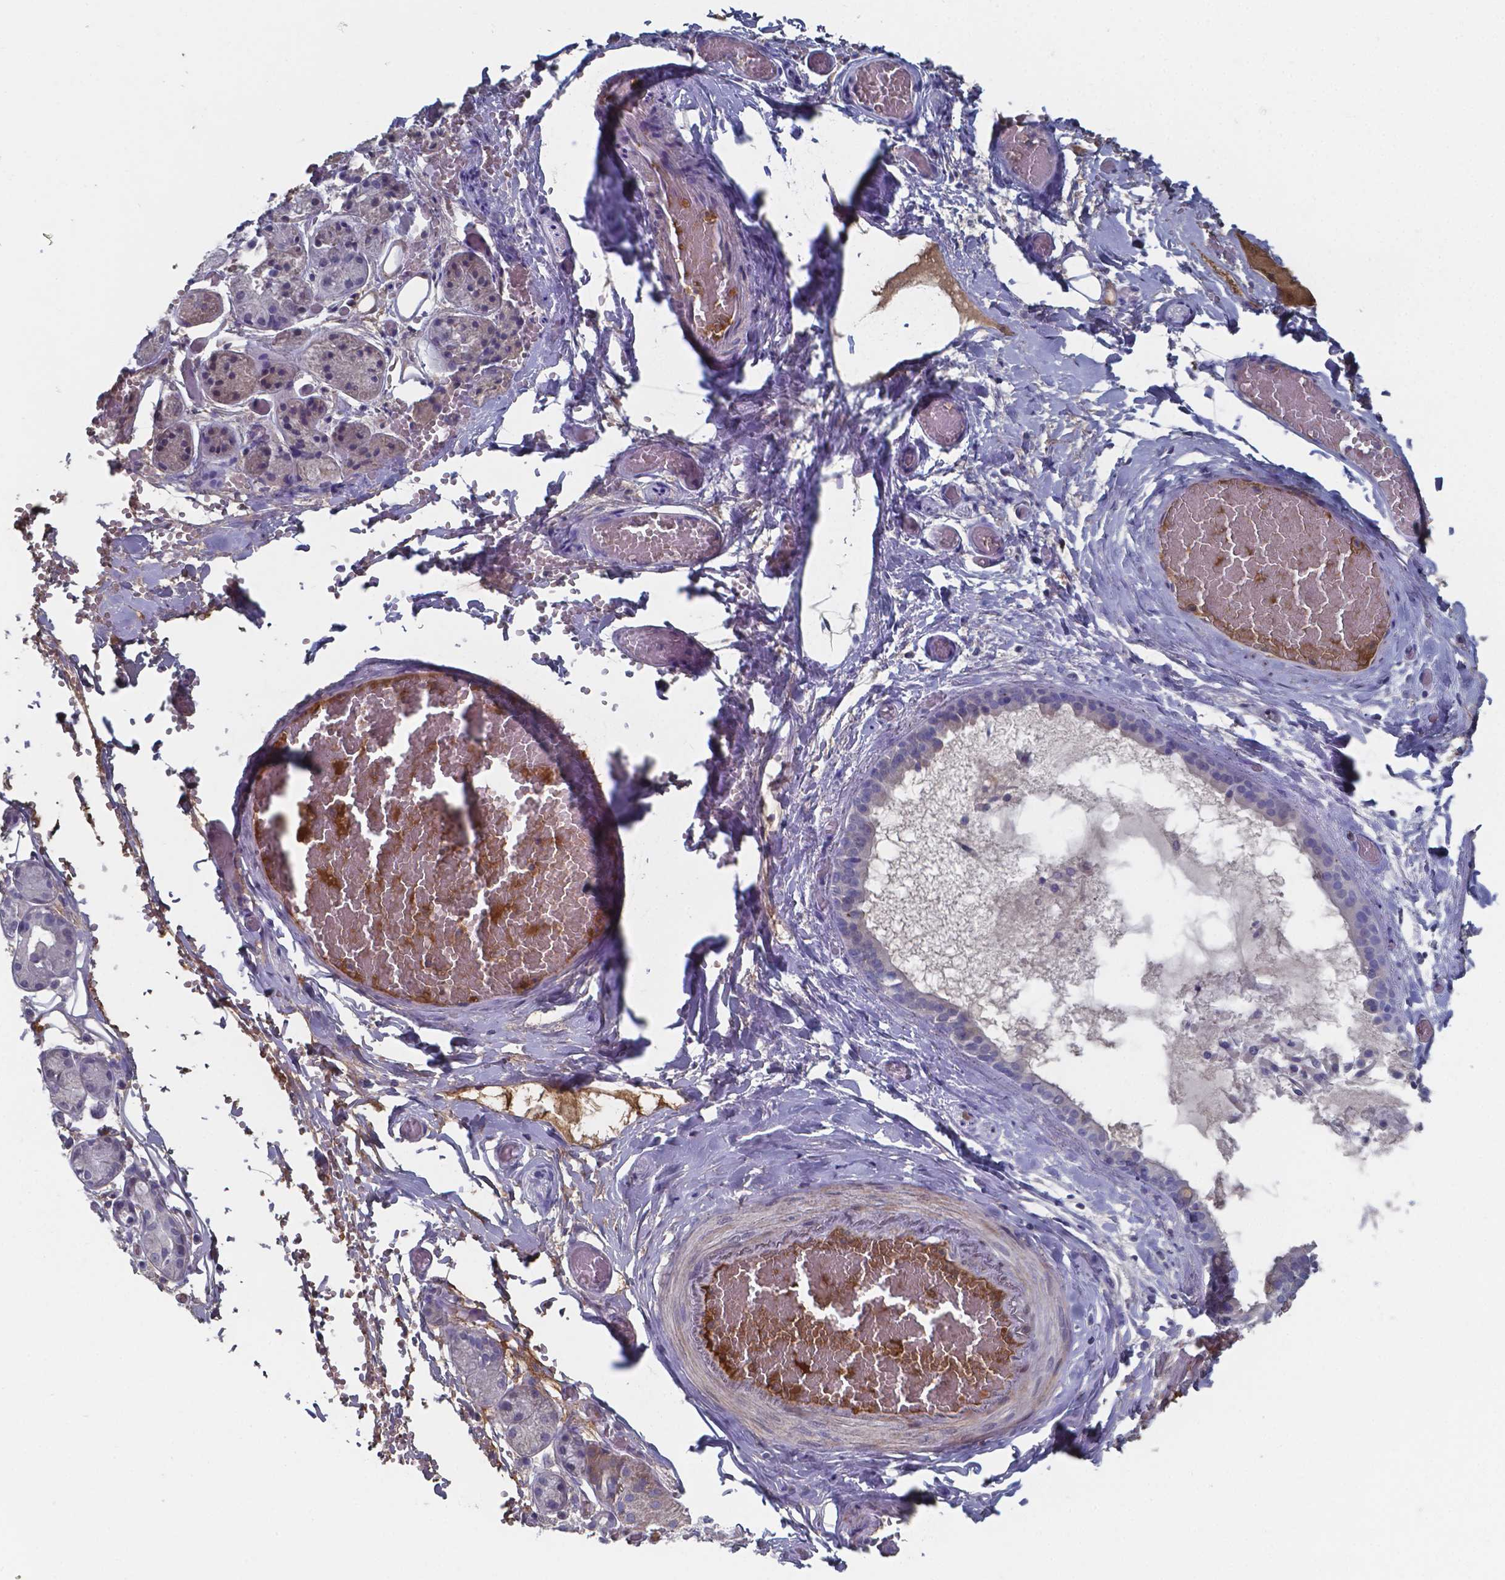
{"staining": {"intensity": "negative", "quantity": "none", "location": "none"}, "tissue": "salivary gland", "cell_type": "Glandular cells", "image_type": "normal", "snomed": [{"axis": "morphology", "description": "Normal tissue, NOS"}, {"axis": "topography", "description": "Salivary gland"}, {"axis": "topography", "description": "Peripheral nerve tissue"}], "caption": "Immunohistochemistry image of normal human salivary gland stained for a protein (brown), which demonstrates no expression in glandular cells.", "gene": "BTBD17", "patient": {"sex": "male", "age": 71}}